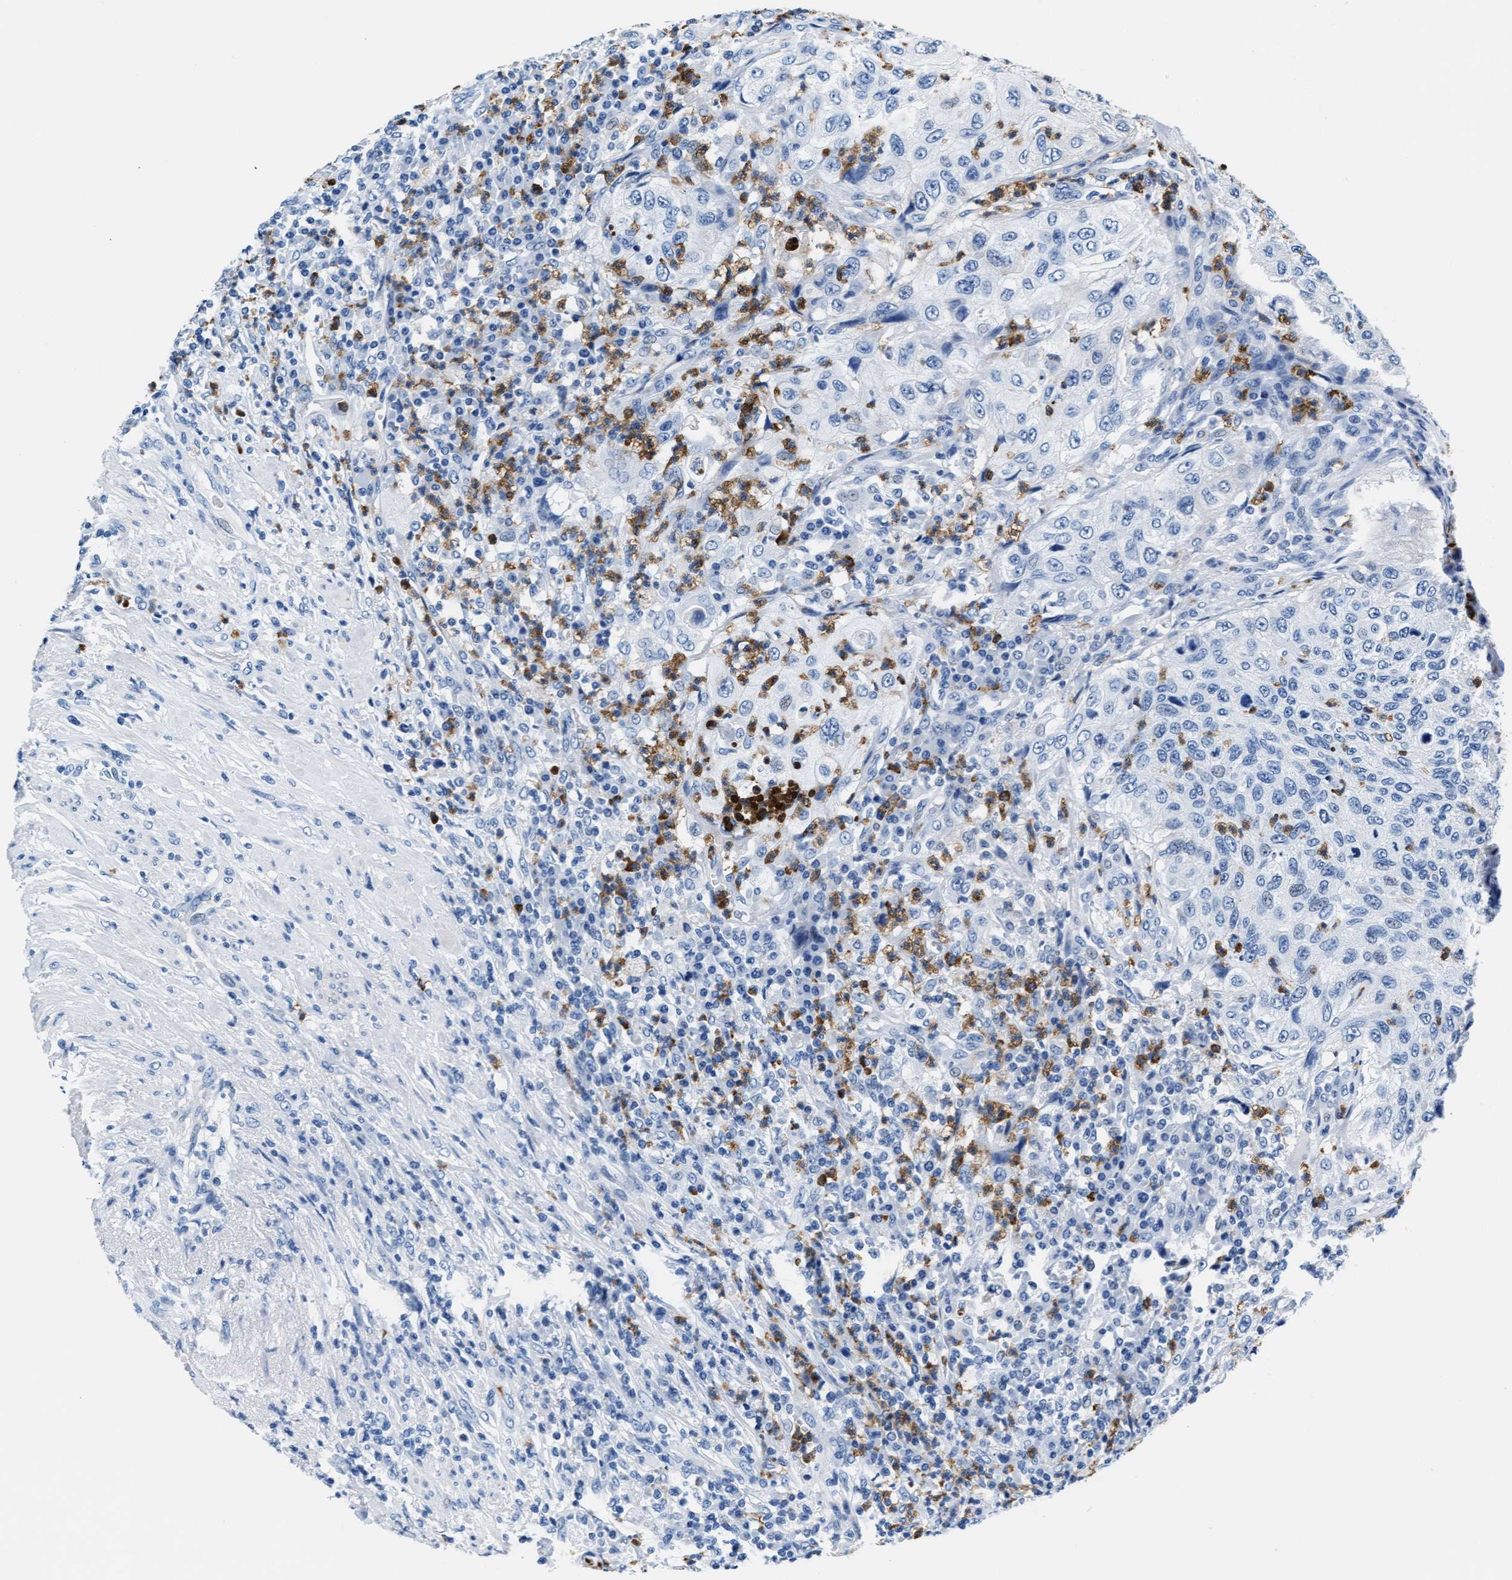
{"staining": {"intensity": "negative", "quantity": "none", "location": "none"}, "tissue": "urothelial cancer", "cell_type": "Tumor cells", "image_type": "cancer", "snomed": [{"axis": "morphology", "description": "Urothelial carcinoma, High grade"}, {"axis": "topography", "description": "Urinary bladder"}], "caption": "Urothelial carcinoma (high-grade) was stained to show a protein in brown. There is no significant positivity in tumor cells.", "gene": "MMP8", "patient": {"sex": "female", "age": 60}}